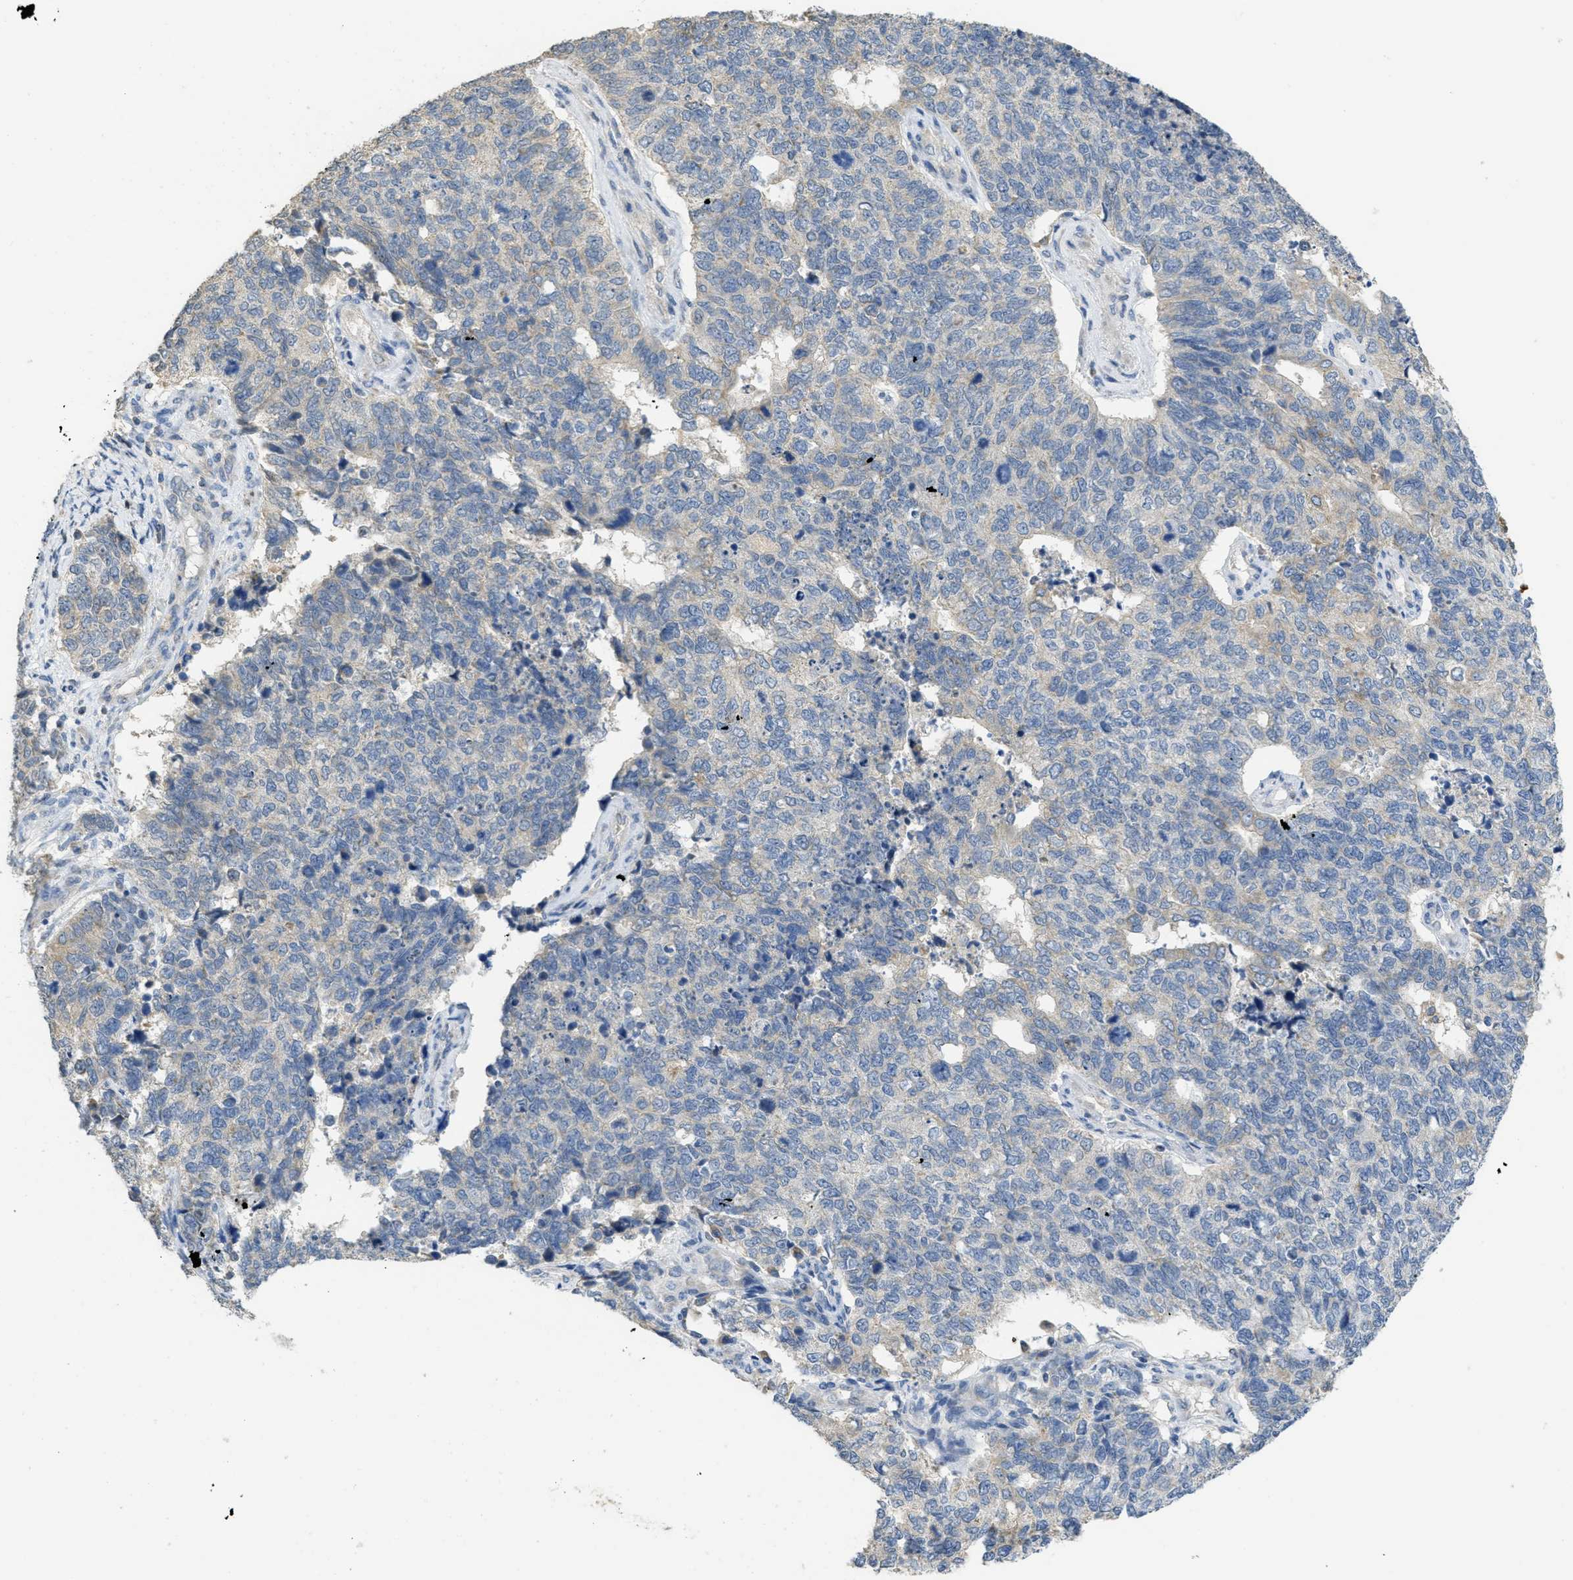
{"staining": {"intensity": "weak", "quantity": "<25%", "location": "cytoplasmic/membranous"}, "tissue": "cervical cancer", "cell_type": "Tumor cells", "image_type": "cancer", "snomed": [{"axis": "morphology", "description": "Squamous cell carcinoma, NOS"}, {"axis": "topography", "description": "Cervix"}], "caption": "High magnification brightfield microscopy of cervical squamous cell carcinoma stained with DAB (brown) and counterstained with hematoxylin (blue): tumor cells show no significant expression. The staining was performed using DAB to visualize the protein expression in brown, while the nuclei were stained in blue with hematoxylin (Magnification: 20x).", "gene": "SFXN2", "patient": {"sex": "female", "age": 63}}